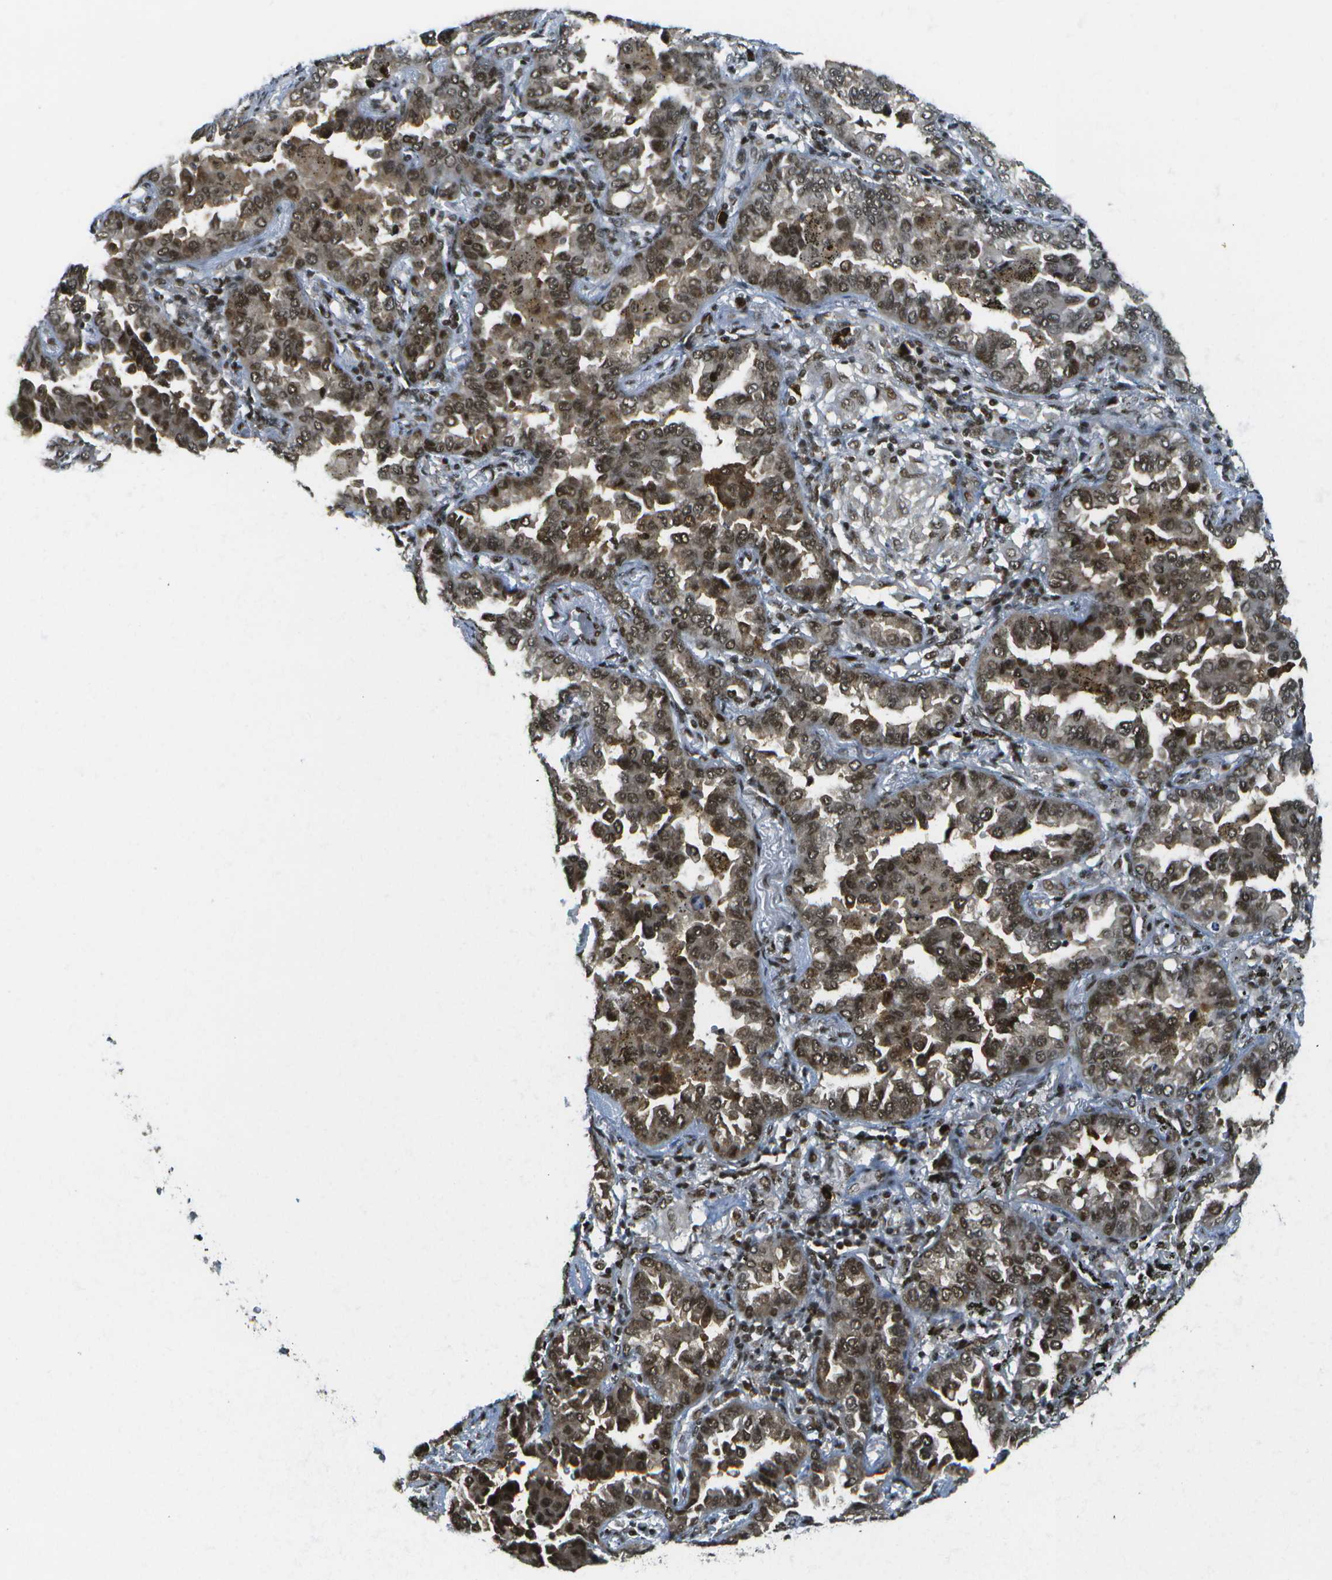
{"staining": {"intensity": "moderate", "quantity": ">75%", "location": "cytoplasmic/membranous,nuclear"}, "tissue": "lung cancer", "cell_type": "Tumor cells", "image_type": "cancer", "snomed": [{"axis": "morphology", "description": "Normal tissue, NOS"}, {"axis": "morphology", "description": "Adenocarcinoma, NOS"}, {"axis": "topography", "description": "Lung"}], "caption": "Adenocarcinoma (lung) stained for a protein (brown) reveals moderate cytoplasmic/membranous and nuclear positive staining in about >75% of tumor cells.", "gene": "IRF7", "patient": {"sex": "male", "age": 59}}